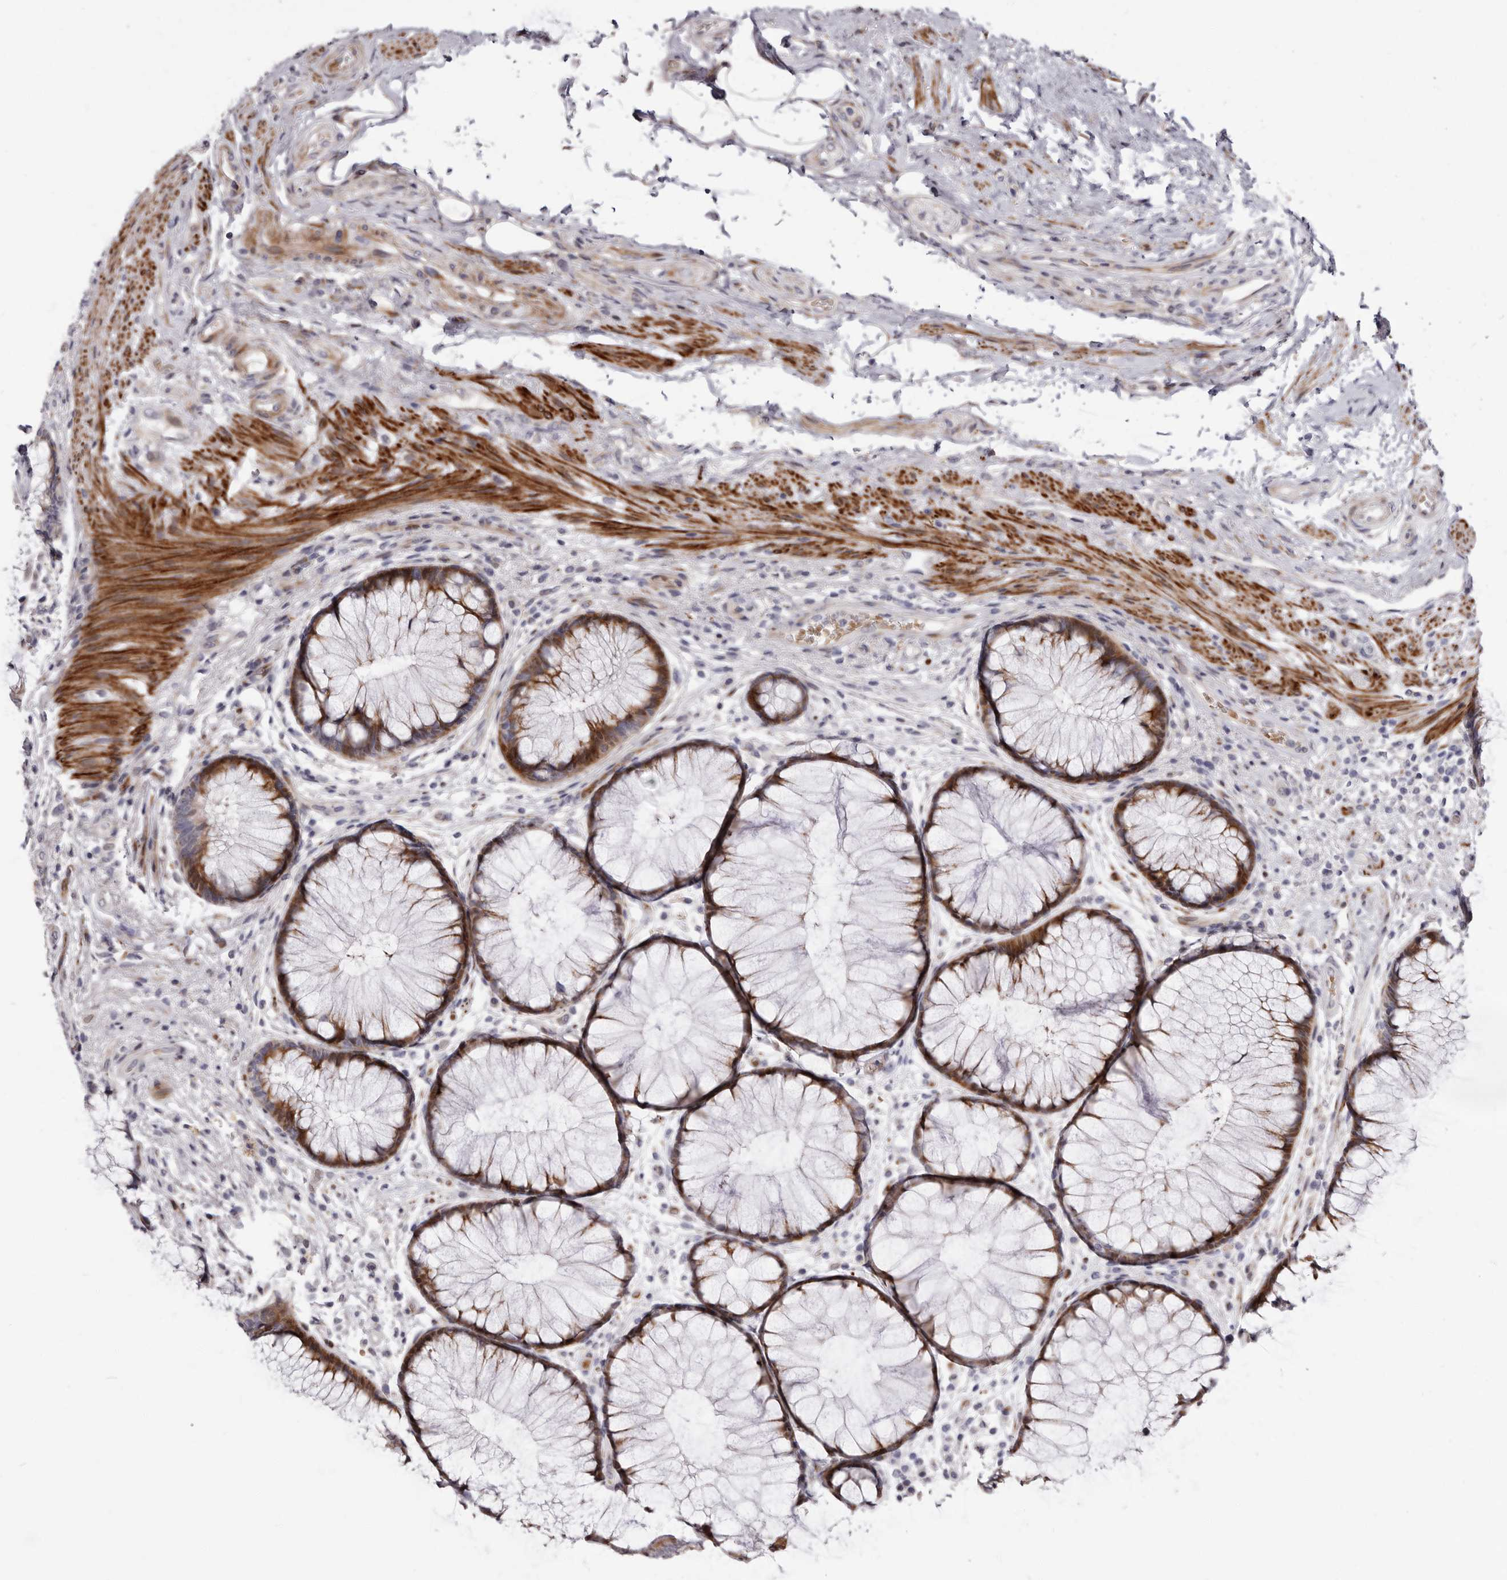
{"staining": {"intensity": "moderate", "quantity": ">75%", "location": "cytoplasmic/membranous"}, "tissue": "rectum", "cell_type": "Glandular cells", "image_type": "normal", "snomed": [{"axis": "morphology", "description": "Normal tissue, NOS"}, {"axis": "topography", "description": "Rectum"}], "caption": "The photomicrograph exhibits staining of unremarkable rectum, revealing moderate cytoplasmic/membranous protein expression (brown color) within glandular cells. (IHC, brightfield microscopy, high magnification).", "gene": "AIDA", "patient": {"sex": "male", "age": 51}}